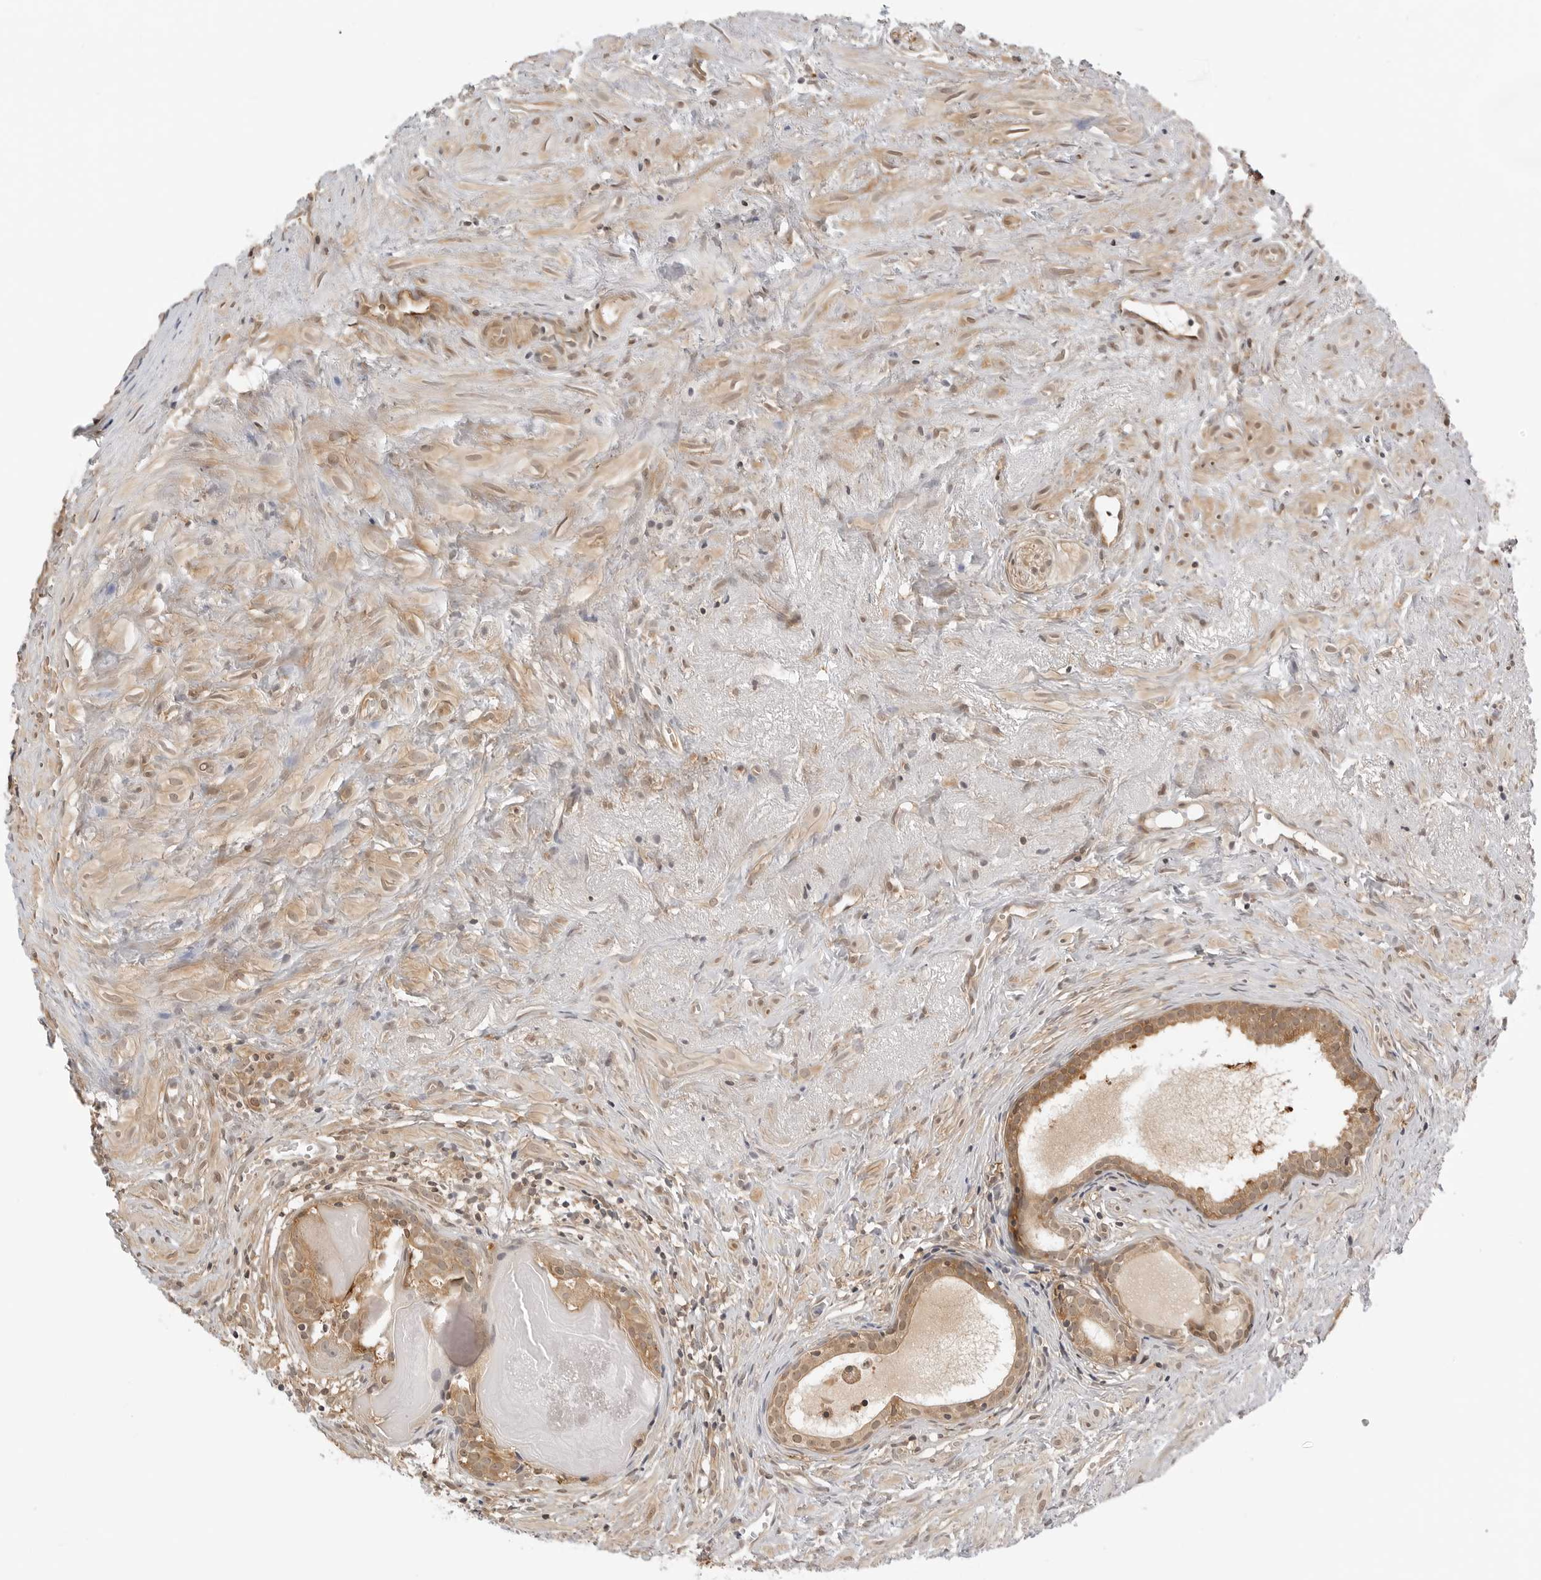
{"staining": {"intensity": "moderate", "quantity": ">75%", "location": "cytoplasmic/membranous,nuclear"}, "tissue": "prostate cancer", "cell_type": "Tumor cells", "image_type": "cancer", "snomed": [{"axis": "morphology", "description": "Adenocarcinoma, Low grade"}, {"axis": "topography", "description": "Prostate"}], "caption": "Prostate low-grade adenocarcinoma stained with a brown dye exhibits moderate cytoplasmic/membranous and nuclear positive staining in about >75% of tumor cells.", "gene": "NUDC", "patient": {"sex": "male", "age": 88}}